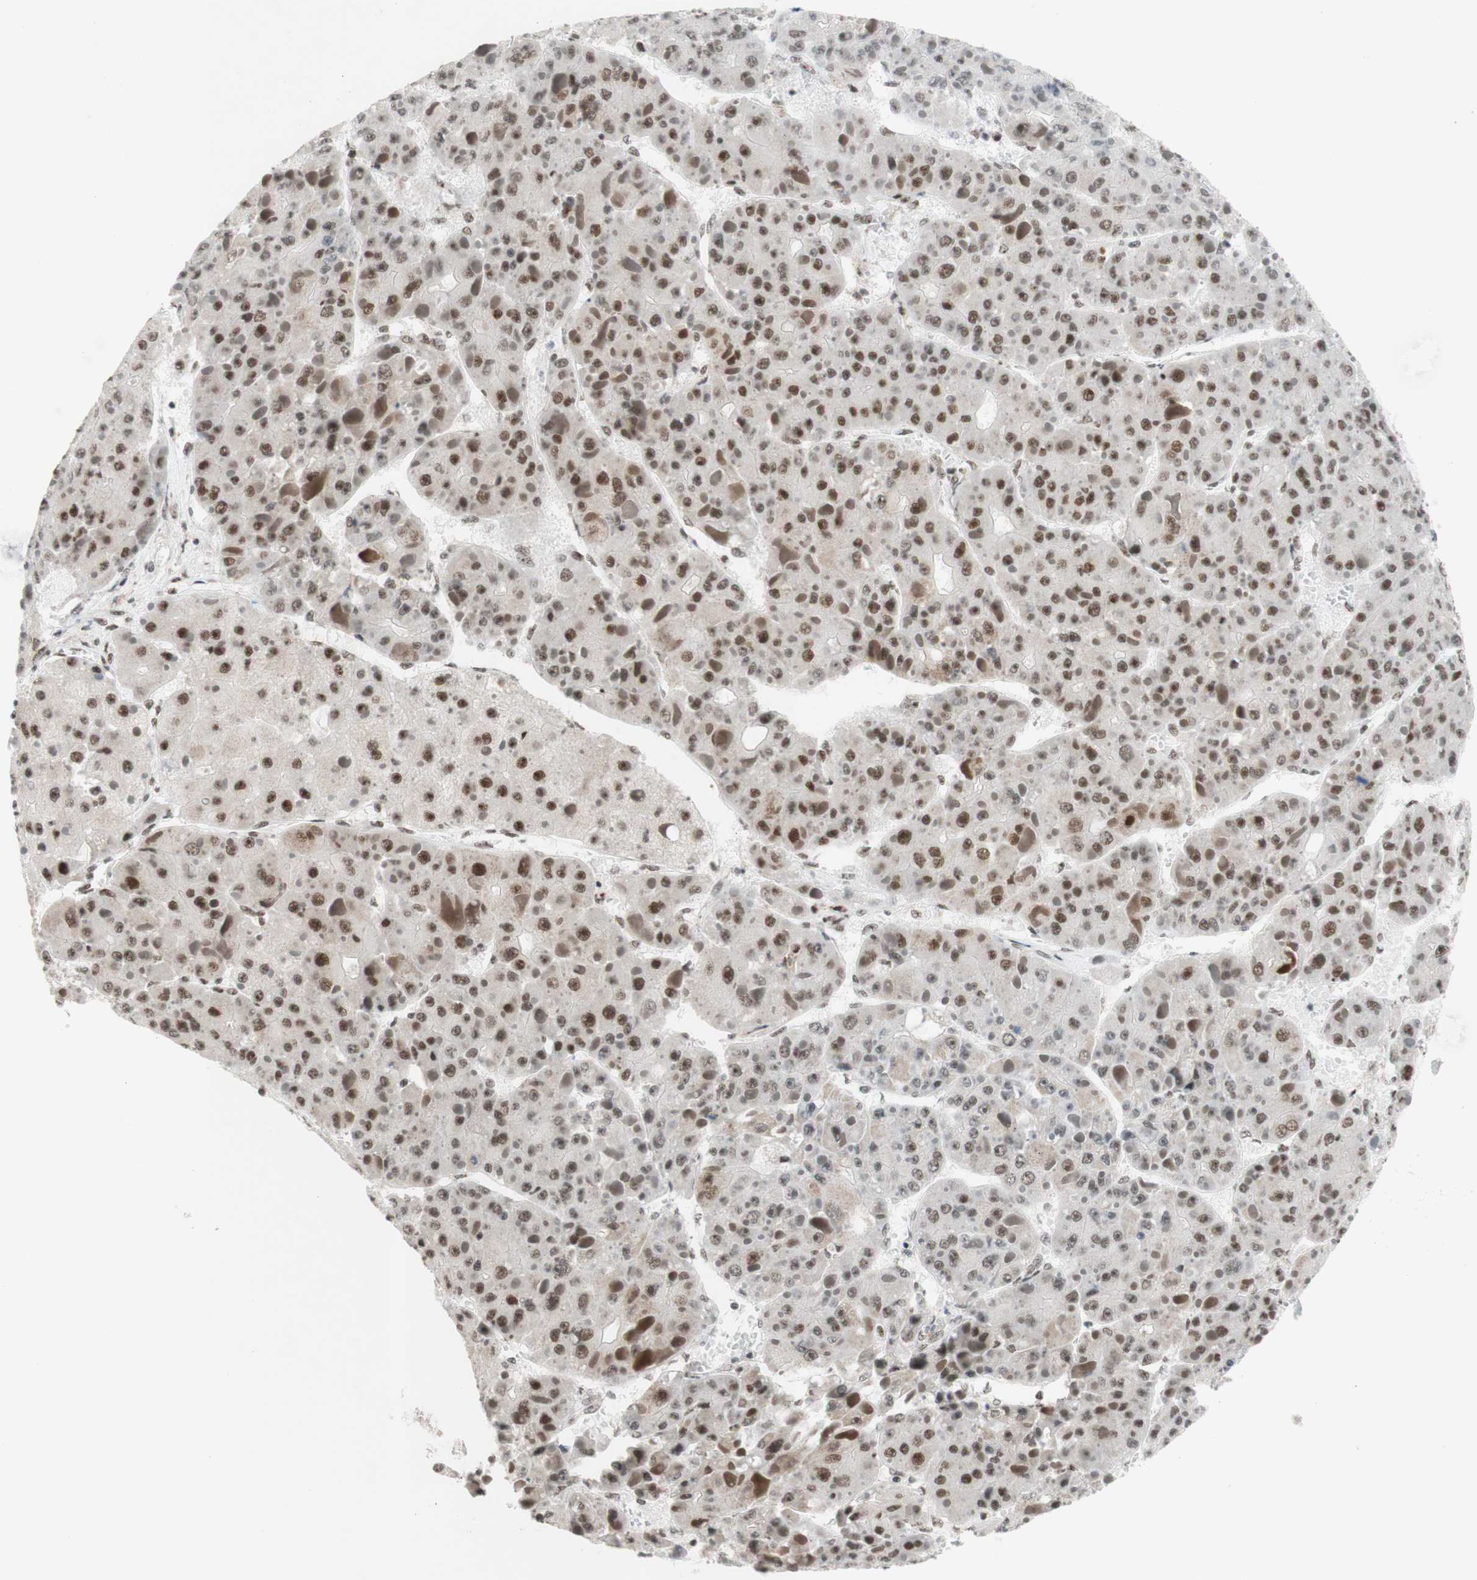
{"staining": {"intensity": "moderate", "quantity": ">75%", "location": "cytoplasmic/membranous,nuclear"}, "tissue": "liver cancer", "cell_type": "Tumor cells", "image_type": "cancer", "snomed": [{"axis": "morphology", "description": "Carcinoma, Hepatocellular, NOS"}, {"axis": "topography", "description": "Liver"}], "caption": "Liver cancer stained with DAB (3,3'-diaminobenzidine) immunohistochemistry demonstrates medium levels of moderate cytoplasmic/membranous and nuclear expression in about >75% of tumor cells. Using DAB (3,3'-diaminobenzidine) (brown) and hematoxylin (blue) stains, captured at high magnification using brightfield microscopy.", "gene": "PRPF19", "patient": {"sex": "female", "age": 73}}